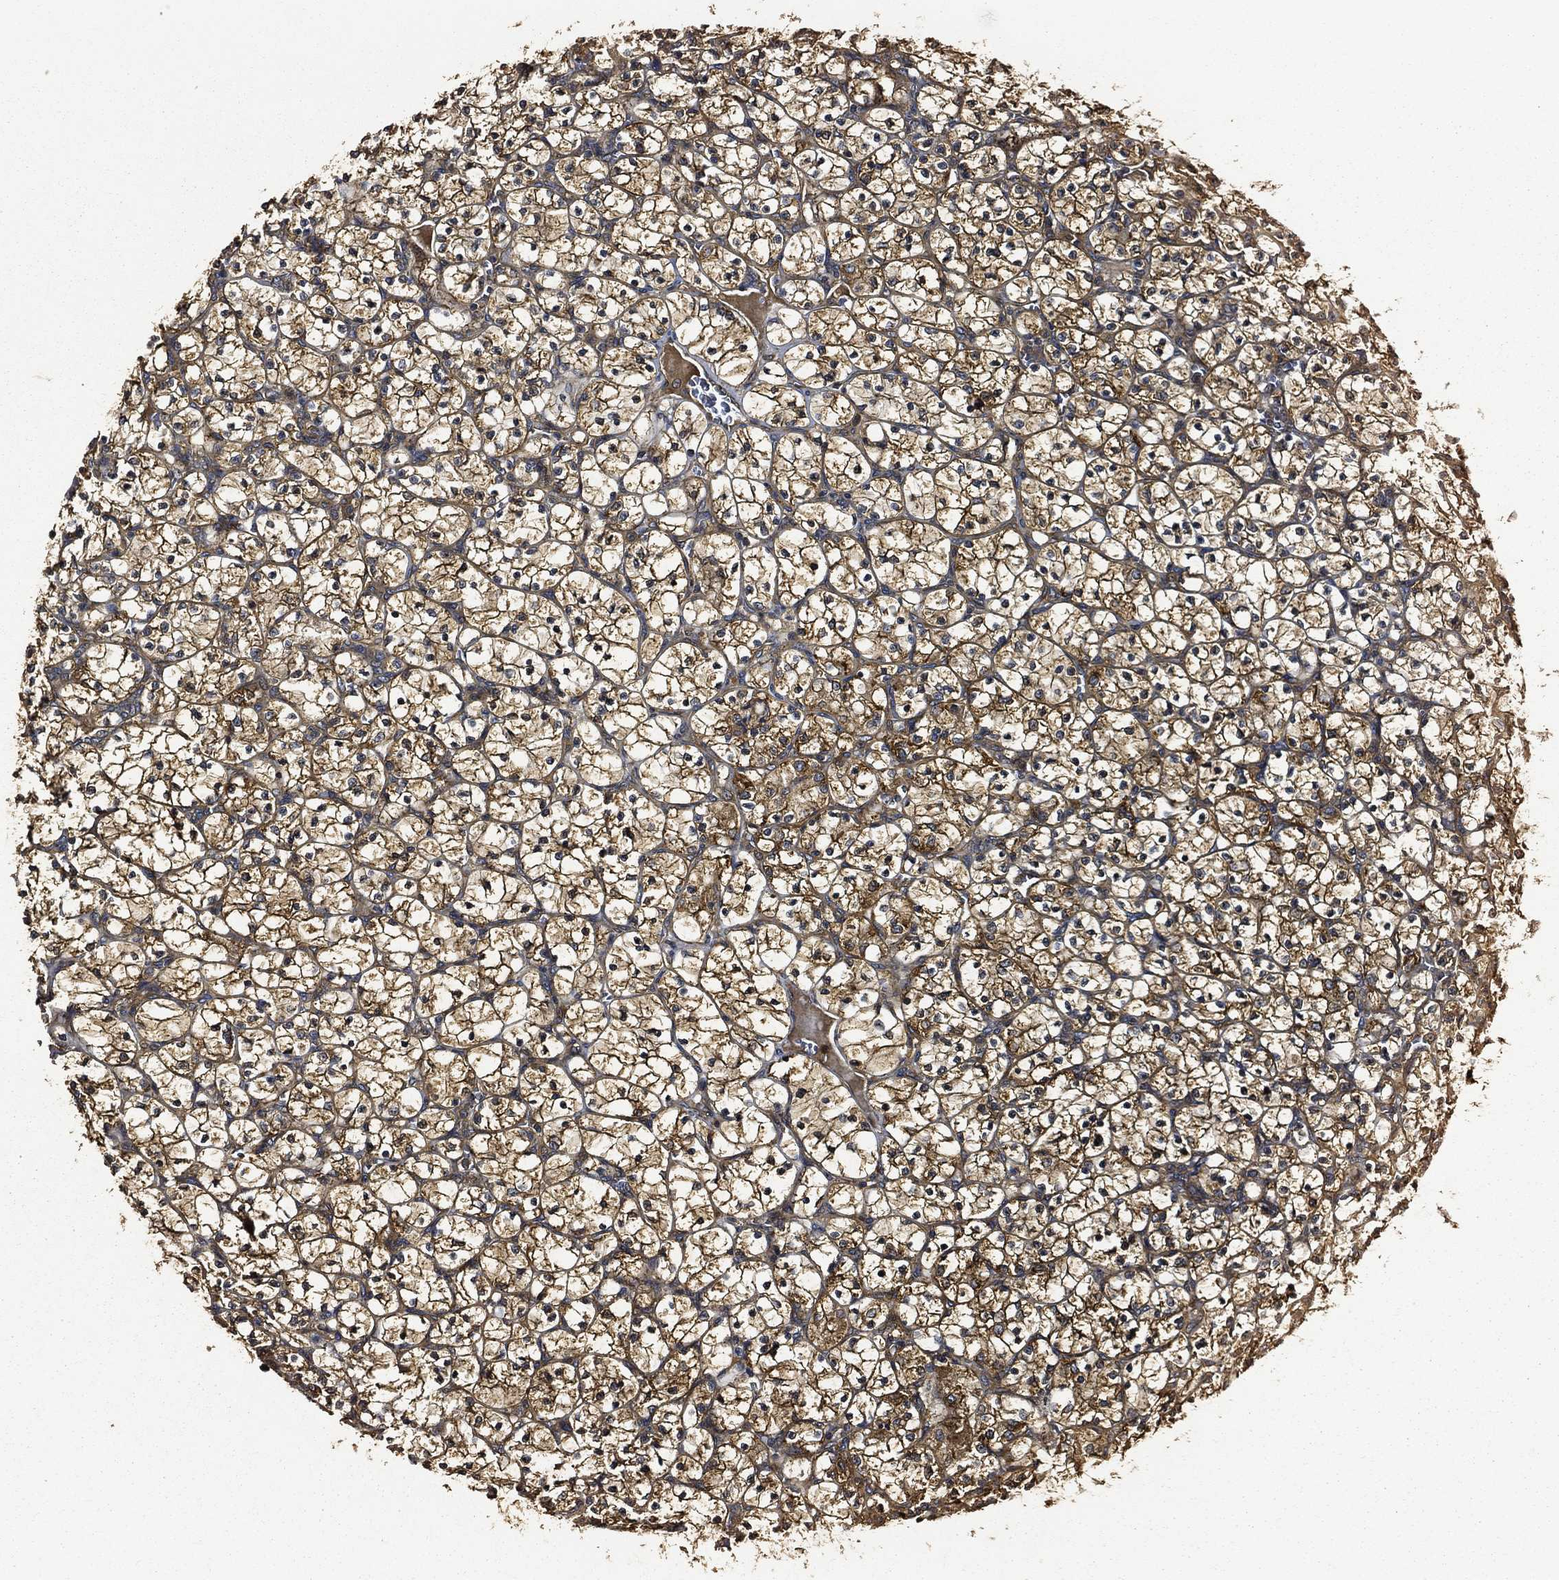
{"staining": {"intensity": "moderate", "quantity": ">75%", "location": "cytoplasmic/membranous"}, "tissue": "renal cancer", "cell_type": "Tumor cells", "image_type": "cancer", "snomed": [{"axis": "morphology", "description": "Adenocarcinoma, NOS"}, {"axis": "topography", "description": "Kidney"}], "caption": "This is a micrograph of immunohistochemistry (IHC) staining of adenocarcinoma (renal), which shows moderate expression in the cytoplasmic/membranous of tumor cells.", "gene": "BABAM2", "patient": {"sex": "female", "age": 89}}